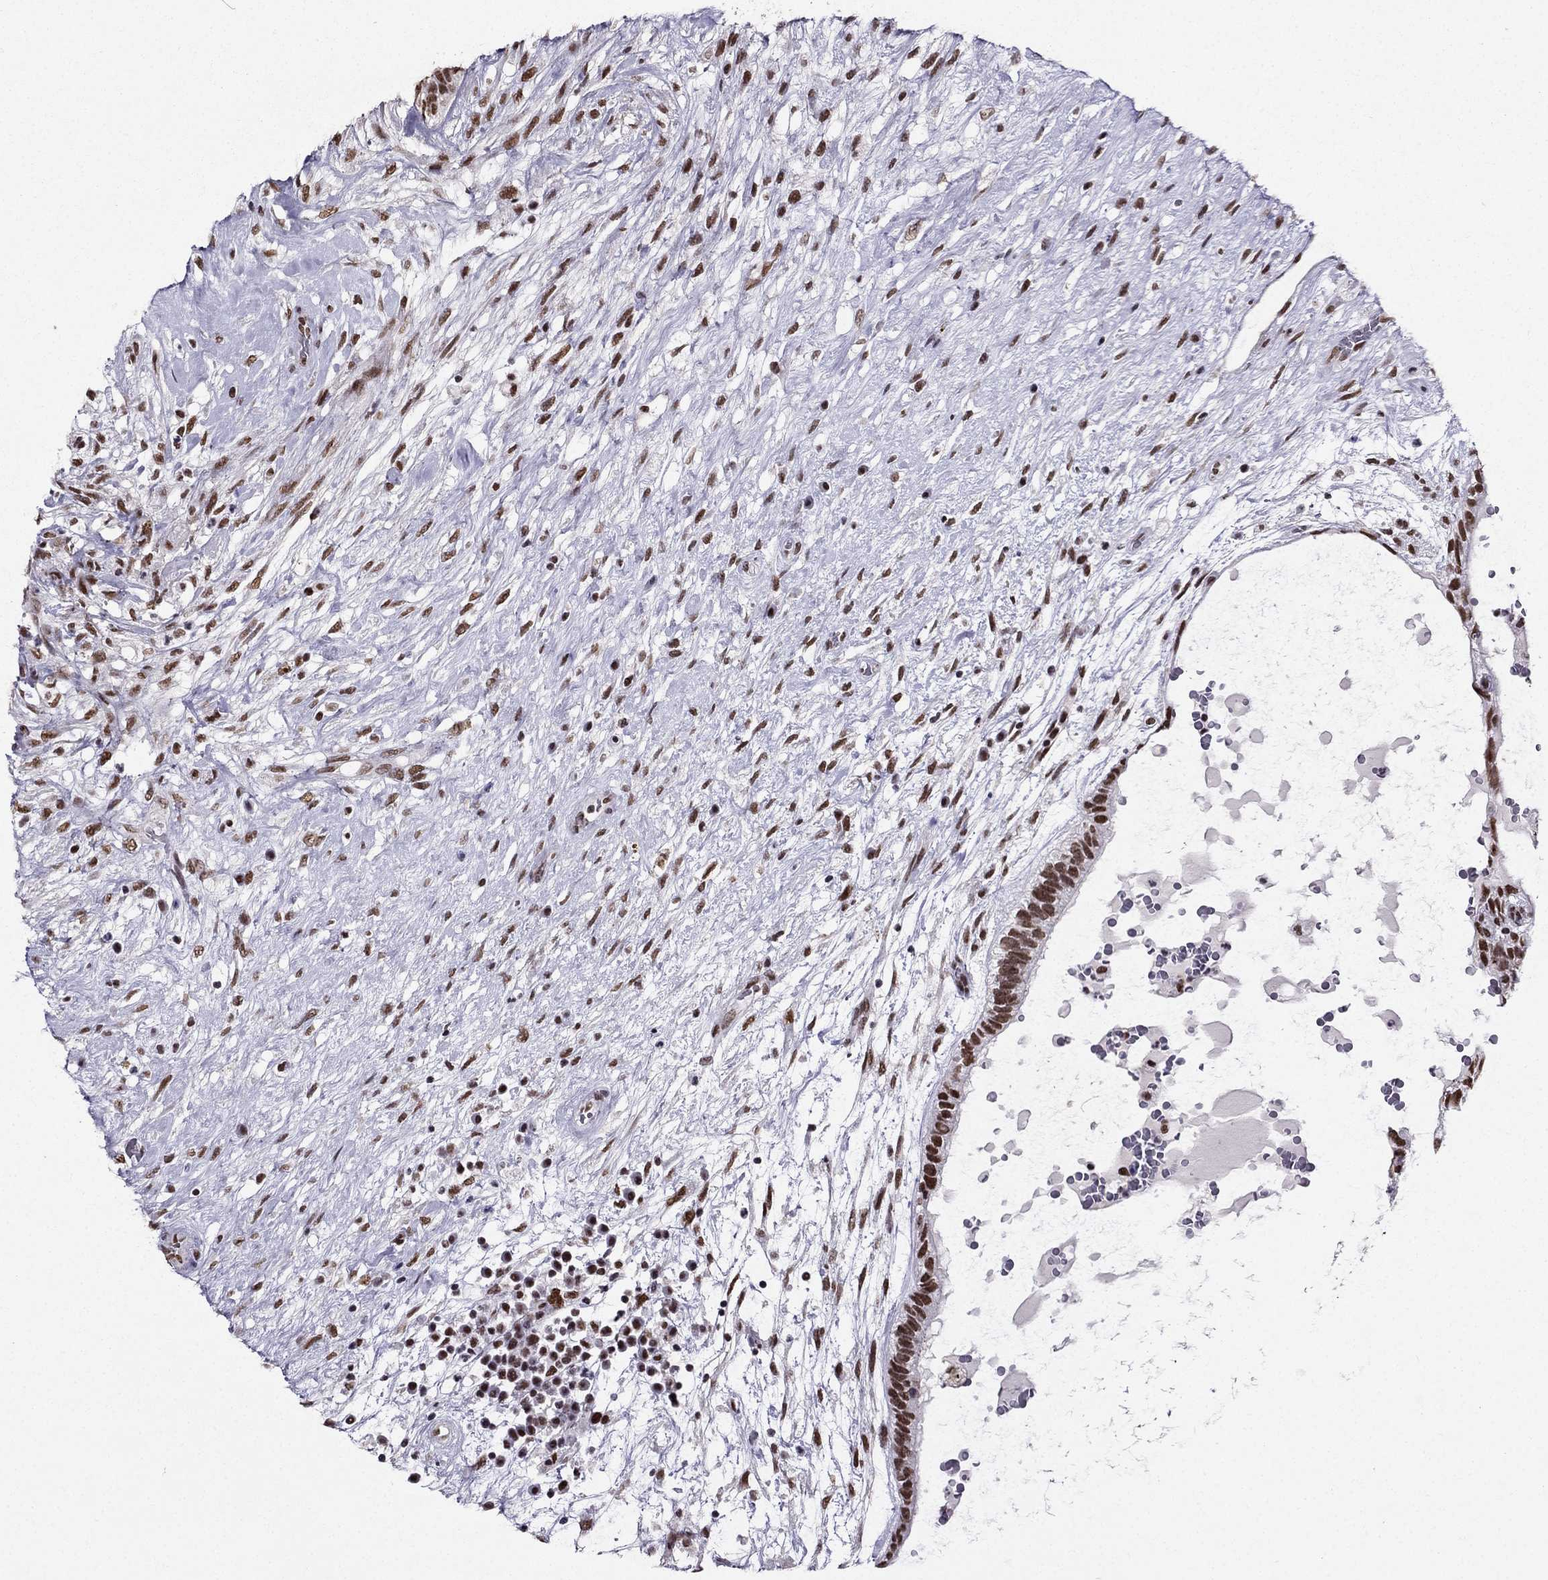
{"staining": {"intensity": "moderate", "quantity": ">75%", "location": "nuclear"}, "tissue": "testis cancer", "cell_type": "Tumor cells", "image_type": "cancer", "snomed": [{"axis": "morphology", "description": "Normal tissue, NOS"}, {"axis": "morphology", "description": "Carcinoma, Embryonal, NOS"}, {"axis": "topography", "description": "Testis"}], "caption": "Human embryonal carcinoma (testis) stained with a brown dye displays moderate nuclear positive positivity in approximately >75% of tumor cells.", "gene": "ZNF420", "patient": {"sex": "male", "age": 32}}